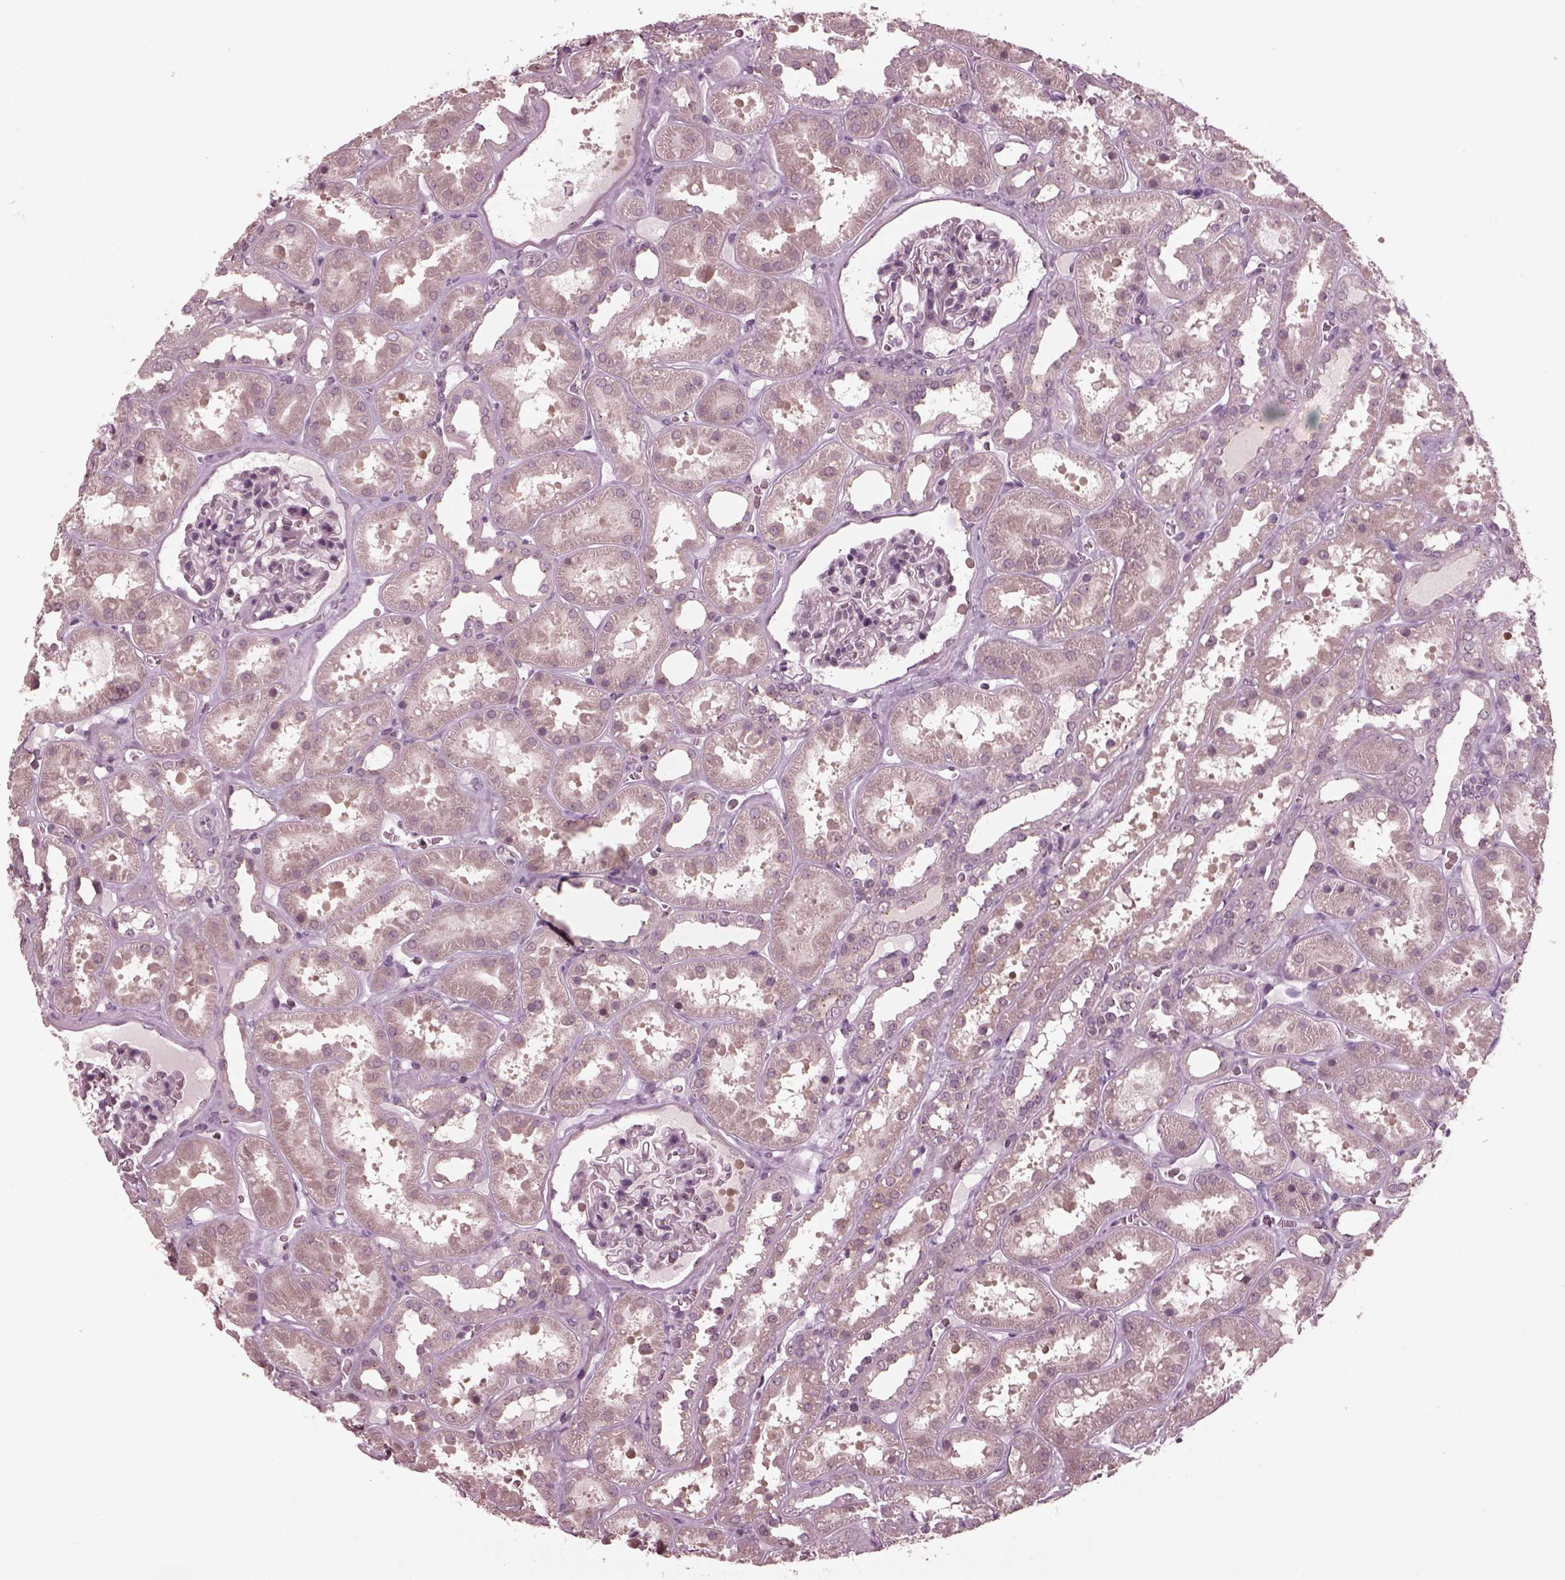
{"staining": {"intensity": "negative", "quantity": "none", "location": "none"}, "tissue": "kidney", "cell_type": "Cells in glomeruli", "image_type": "normal", "snomed": [{"axis": "morphology", "description": "Normal tissue, NOS"}, {"axis": "topography", "description": "Kidney"}], "caption": "Immunohistochemistry image of normal kidney: kidney stained with DAB shows no significant protein positivity in cells in glomeruli.", "gene": "SAXO1", "patient": {"sex": "female", "age": 41}}